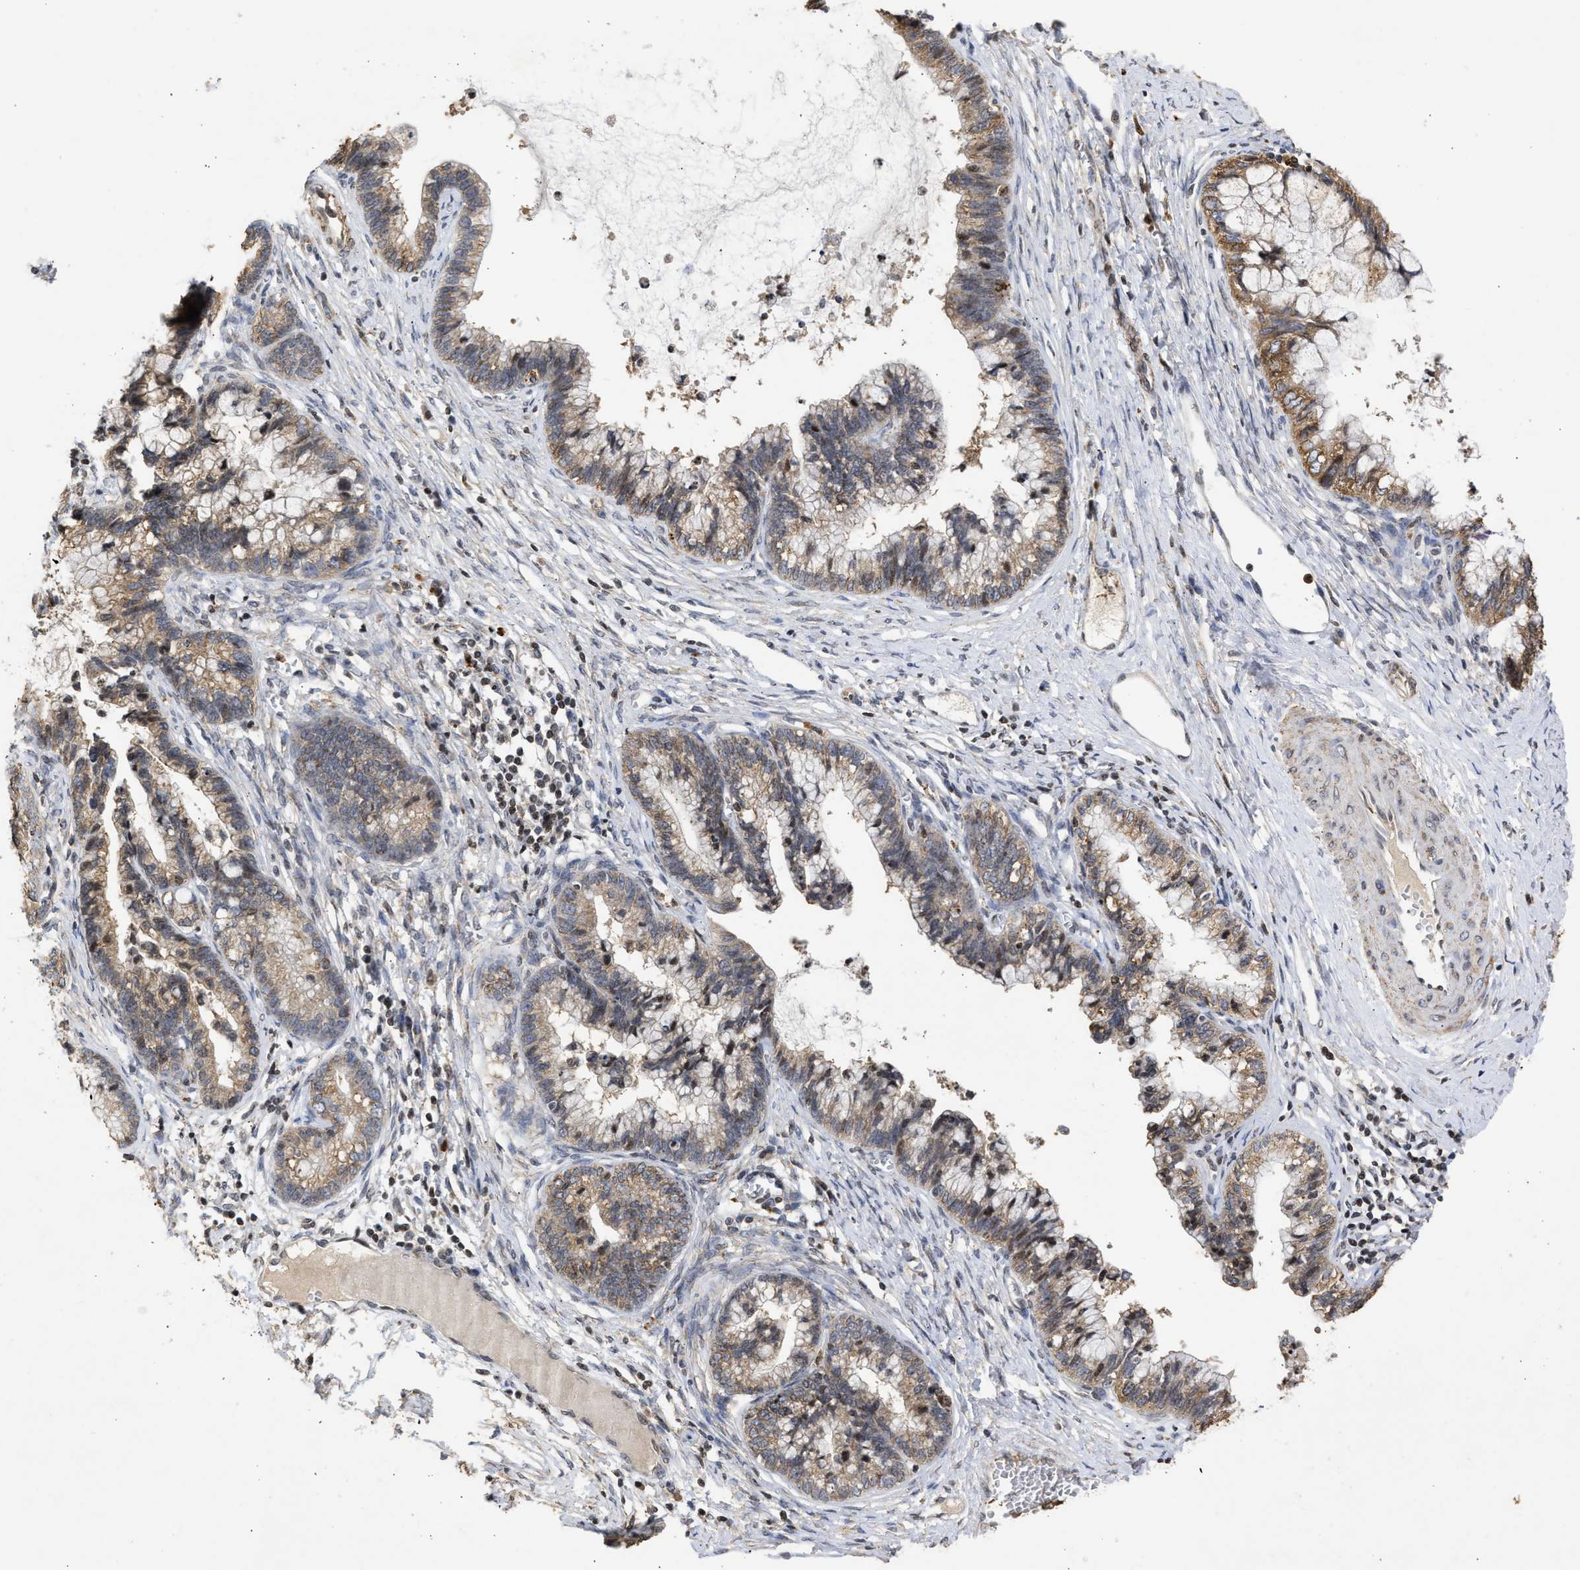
{"staining": {"intensity": "moderate", "quantity": ">75%", "location": "cytoplasmic/membranous"}, "tissue": "cervical cancer", "cell_type": "Tumor cells", "image_type": "cancer", "snomed": [{"axis": "morphology", "description": "Adenocarcinoma, NOS"}, {"axis": "topography", "description": "Cervix"}], "caption": "Moderate cytoplasmic/membranous staining is present in approximately >75% of tumor cells in adenocarcinoma (cervical).", "gene": "ENSG00000142539", "patient": {"sex": "female", "age": 44}}